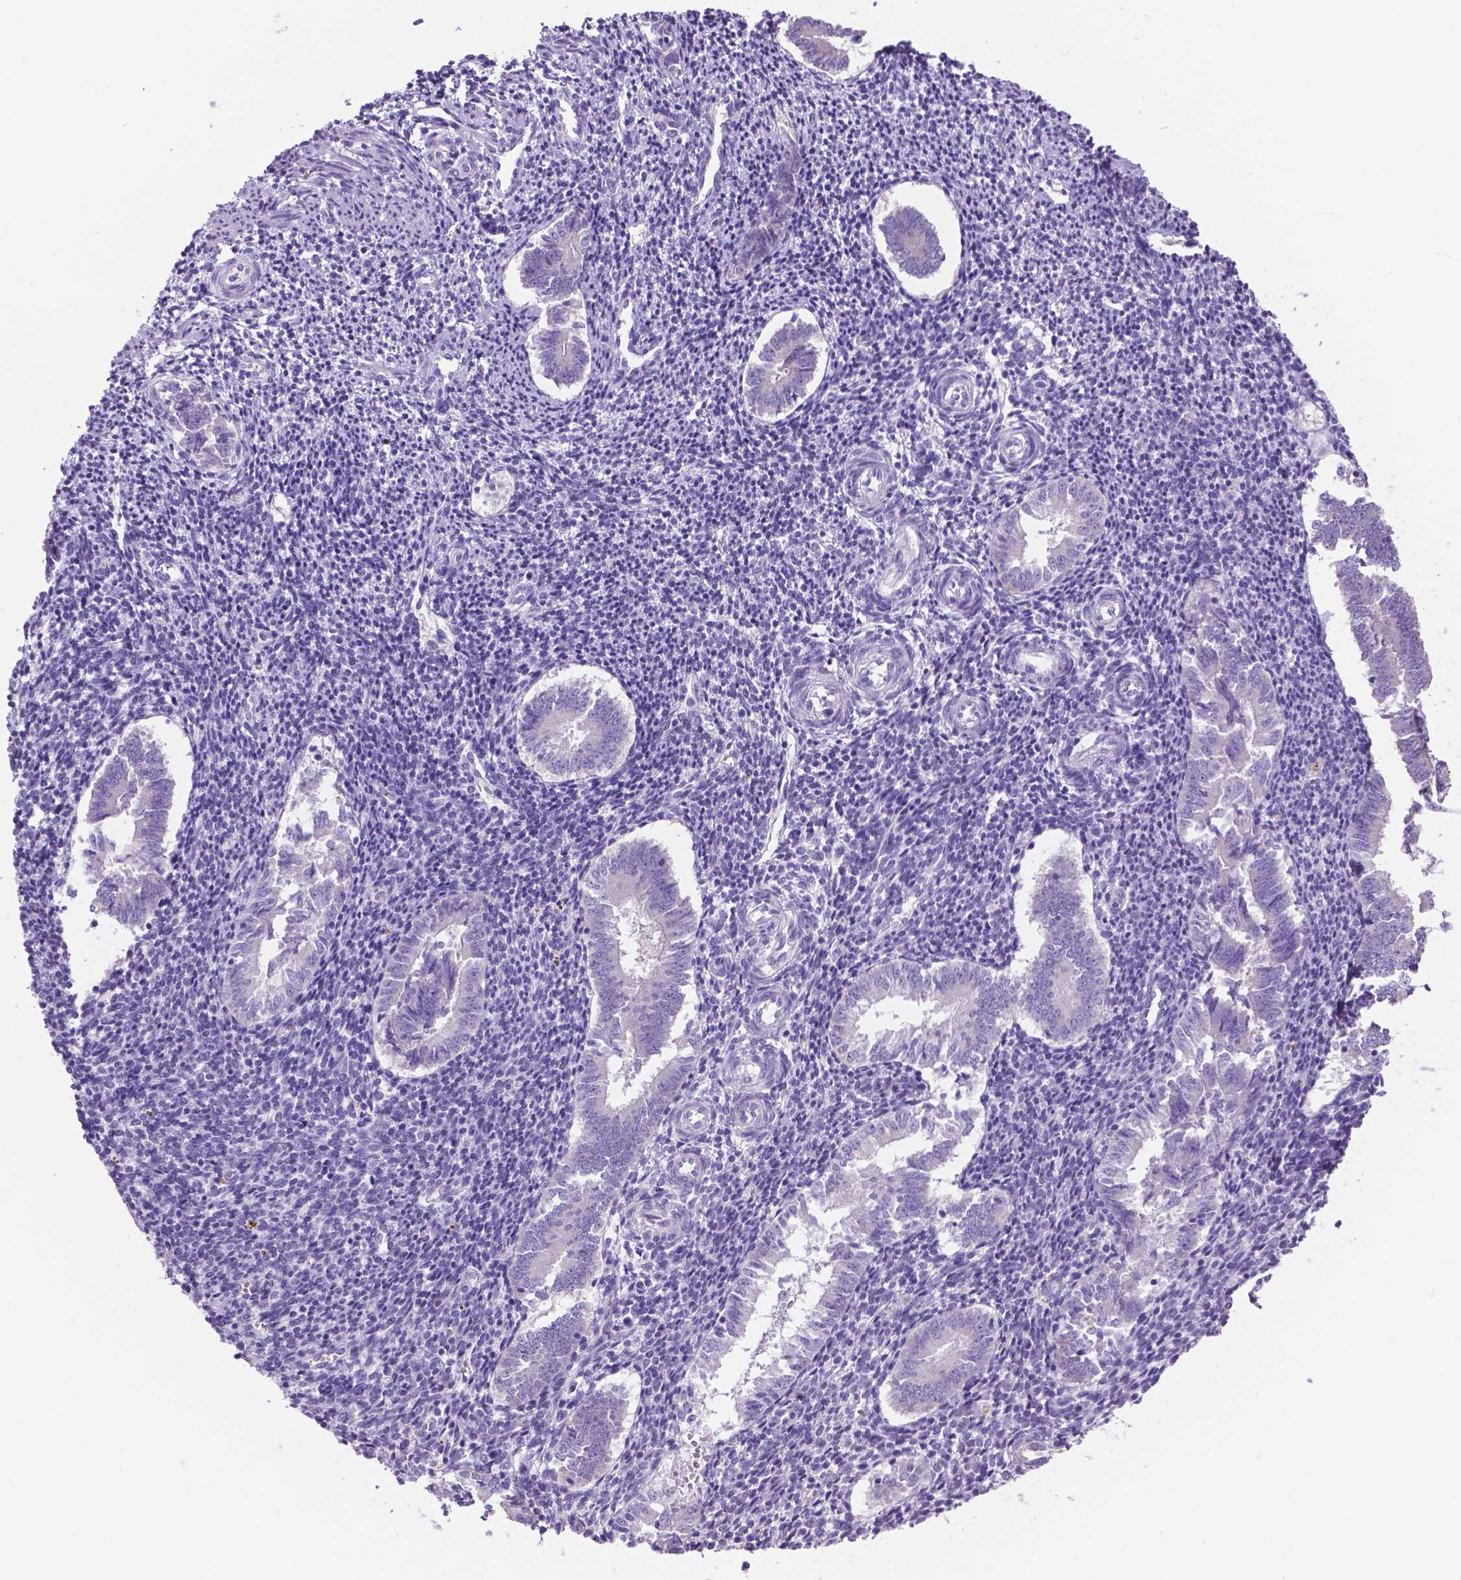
{"staining": {"intensity": "negative", "quantity": "none", "location": "none"}, "tissue": "endometrium", "cell_type": "Cells in endometrial stroma", "image_type": "normal", "snomed": [{"axis": "morphology", "description": "Normal tissue, NOS"}, {"axis": "topography", "description": "Endometrium"}], "caption": "This micrograph is of unremarkable endometrium stained with immunohistochemistry to label a protein in brown with the nuclei are counter-stained blue. There is no staining in cells in endometrial stroma.", "gene": "SPDYA", "patient": {"sex": "female", "age": 25}}